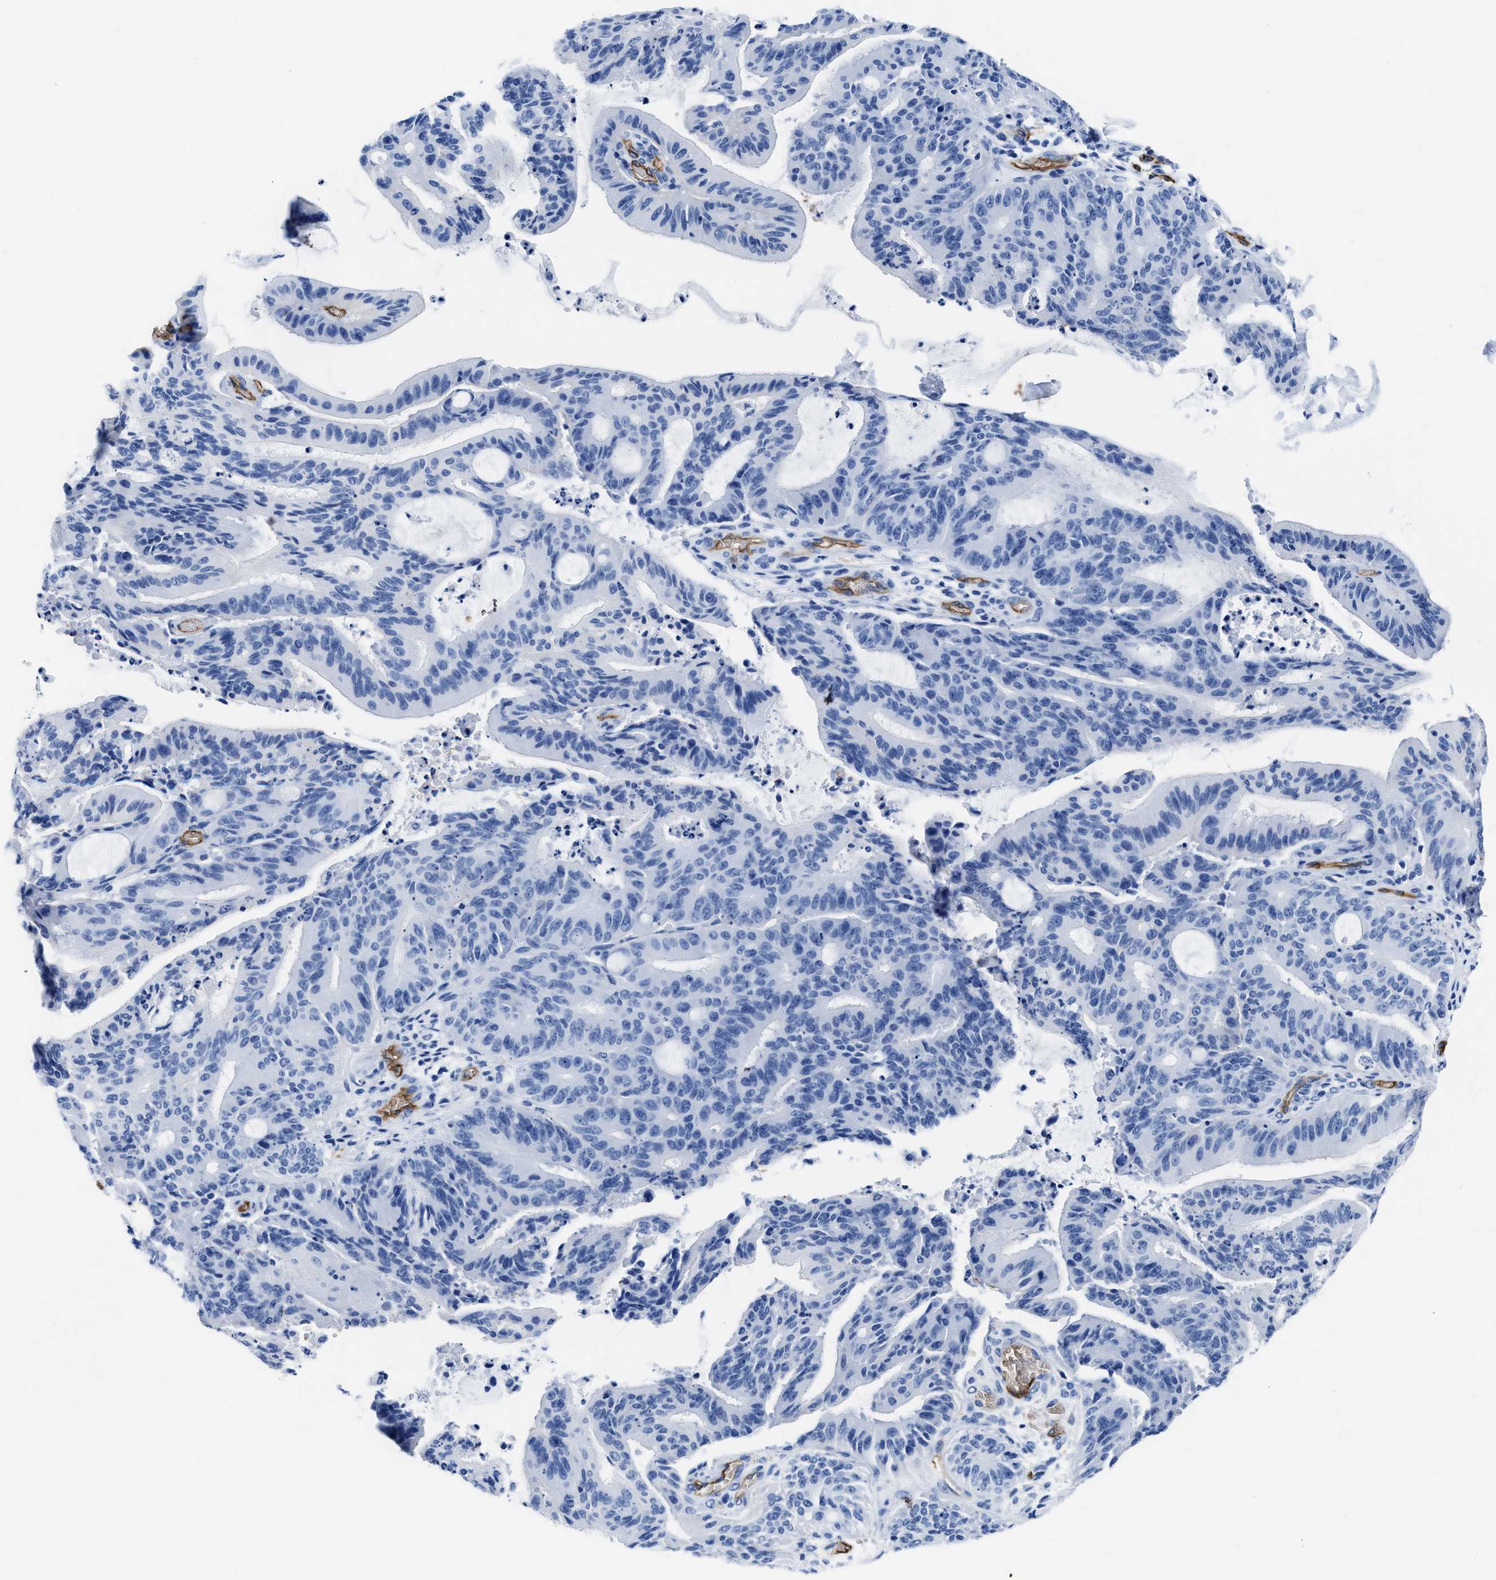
{"staining": {"intensity": "negative", "quantity": "none", "location": "none"}, "tissue": "liver cancer", "cell_type": "Tumor cells", "image_type": "cancer", "snomed": [{"axis": "morphology", "description": "Normal tissue, NOS"}, {"axis": "morphology", "description": "Cholangiocarcinoma"}, {"axis": "topography", "description": "Liver"}, {"axis": "topography", "description": "Peripheral nerve tissue"}], "caption": "Tumor cells show no significant protein positivity in liver cancer.", "gene": "AQP1", "patient": {"sex": "female", "age": 73}}